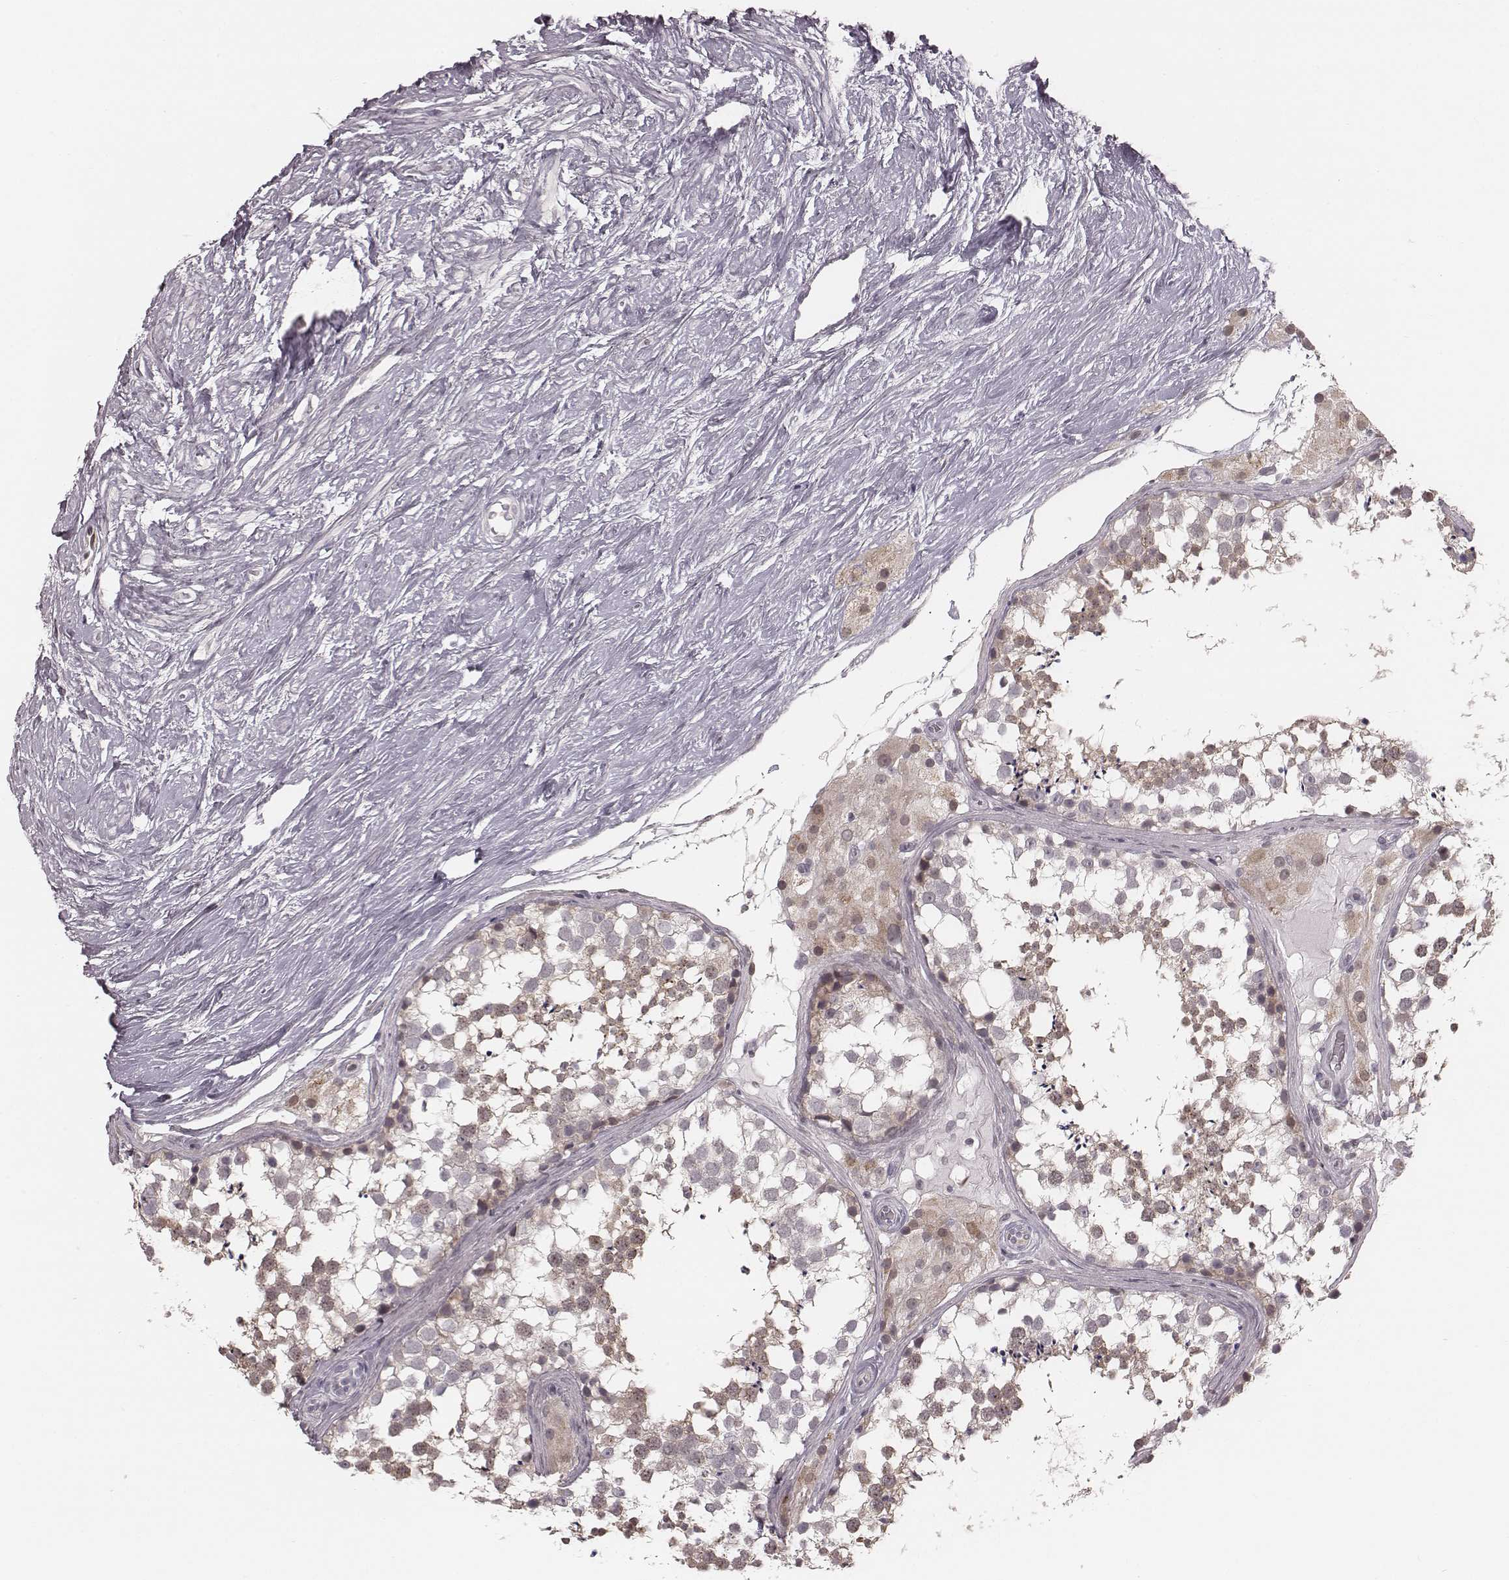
{"staining": {"intensity": "weak", "quantity": "25%-75%", "location": "cytoplasmic/membranous"}, "tissue": "testis", "cell_type": "Cells in seminiferous ducts", "image_type": "normal", "snomed": [{"axis": "morphology", "description": "Normal tissue, NOS"}, {"axis": "morphology", "description": "Seminoma, NOS"}, {"axis": "topography", "description": "Testis"}], "caption": "A micrograph of human testis stained for a protein demonstrates weak cytoplasmic/membranous brown staining in cells in seminiferous ducts.", "gene": "IQCG", "patient": {"sex": "male", "age": 65}}